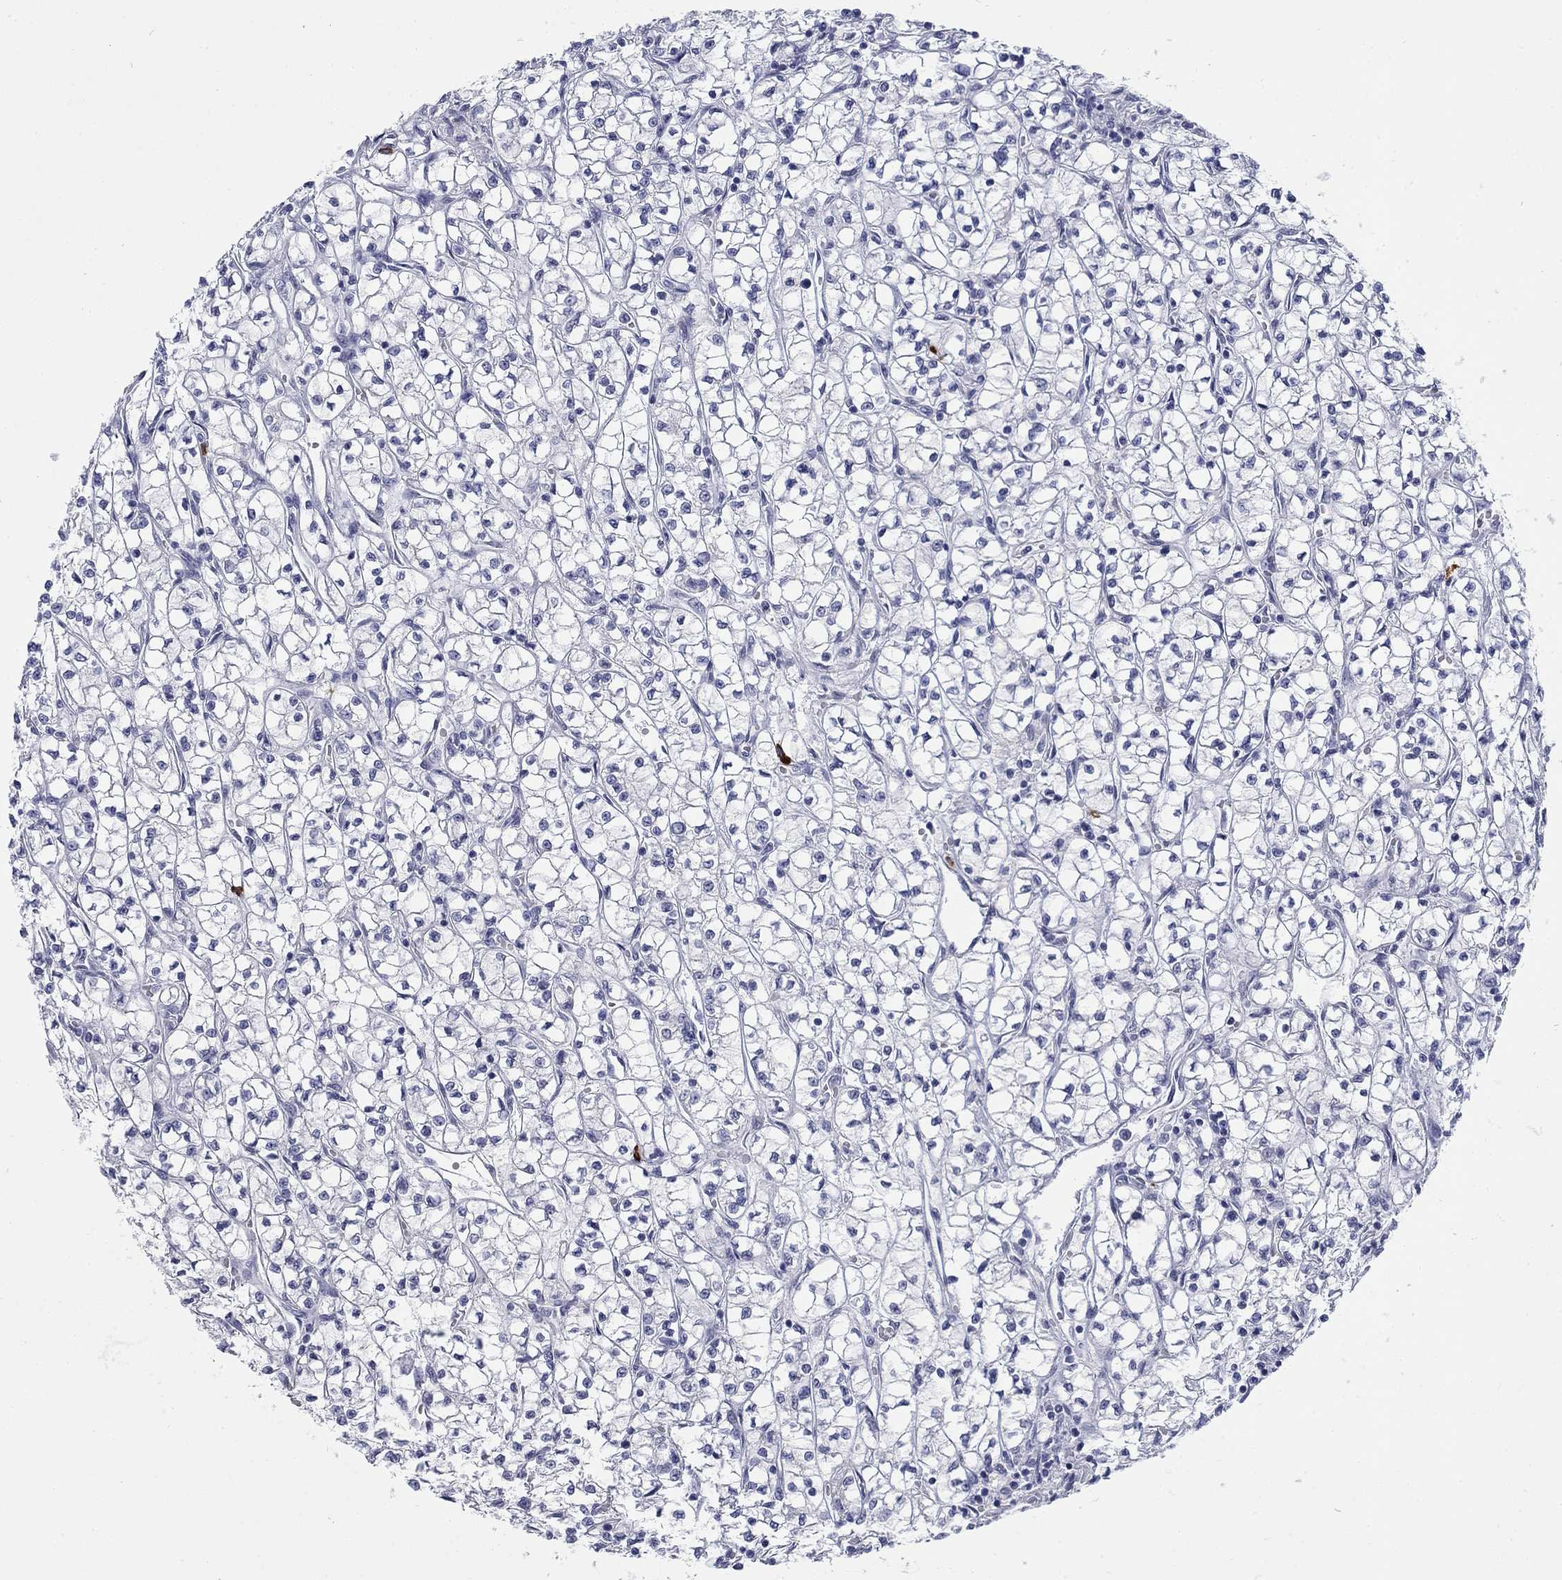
{"staining": {"intensity": "negative", "quantity": "none", "location": "none"}, "tissue": "renal cancer", "cell_type": "Tumor cells", "image_type": "cancer", "snomed": [{"axis": "morphology", "description": "Adenocarcinoma, NOS"}, {"axis": "topography", "description": "Kidney"}], "caption": "DAB (3,3'-diaminobenzidine) immunohistochemical staining of human adenocarcinoma (renal) displays no significant expression in tumor cells.", "gene": "ECEL1", "patient": {"sex": "female", "age": 64}}